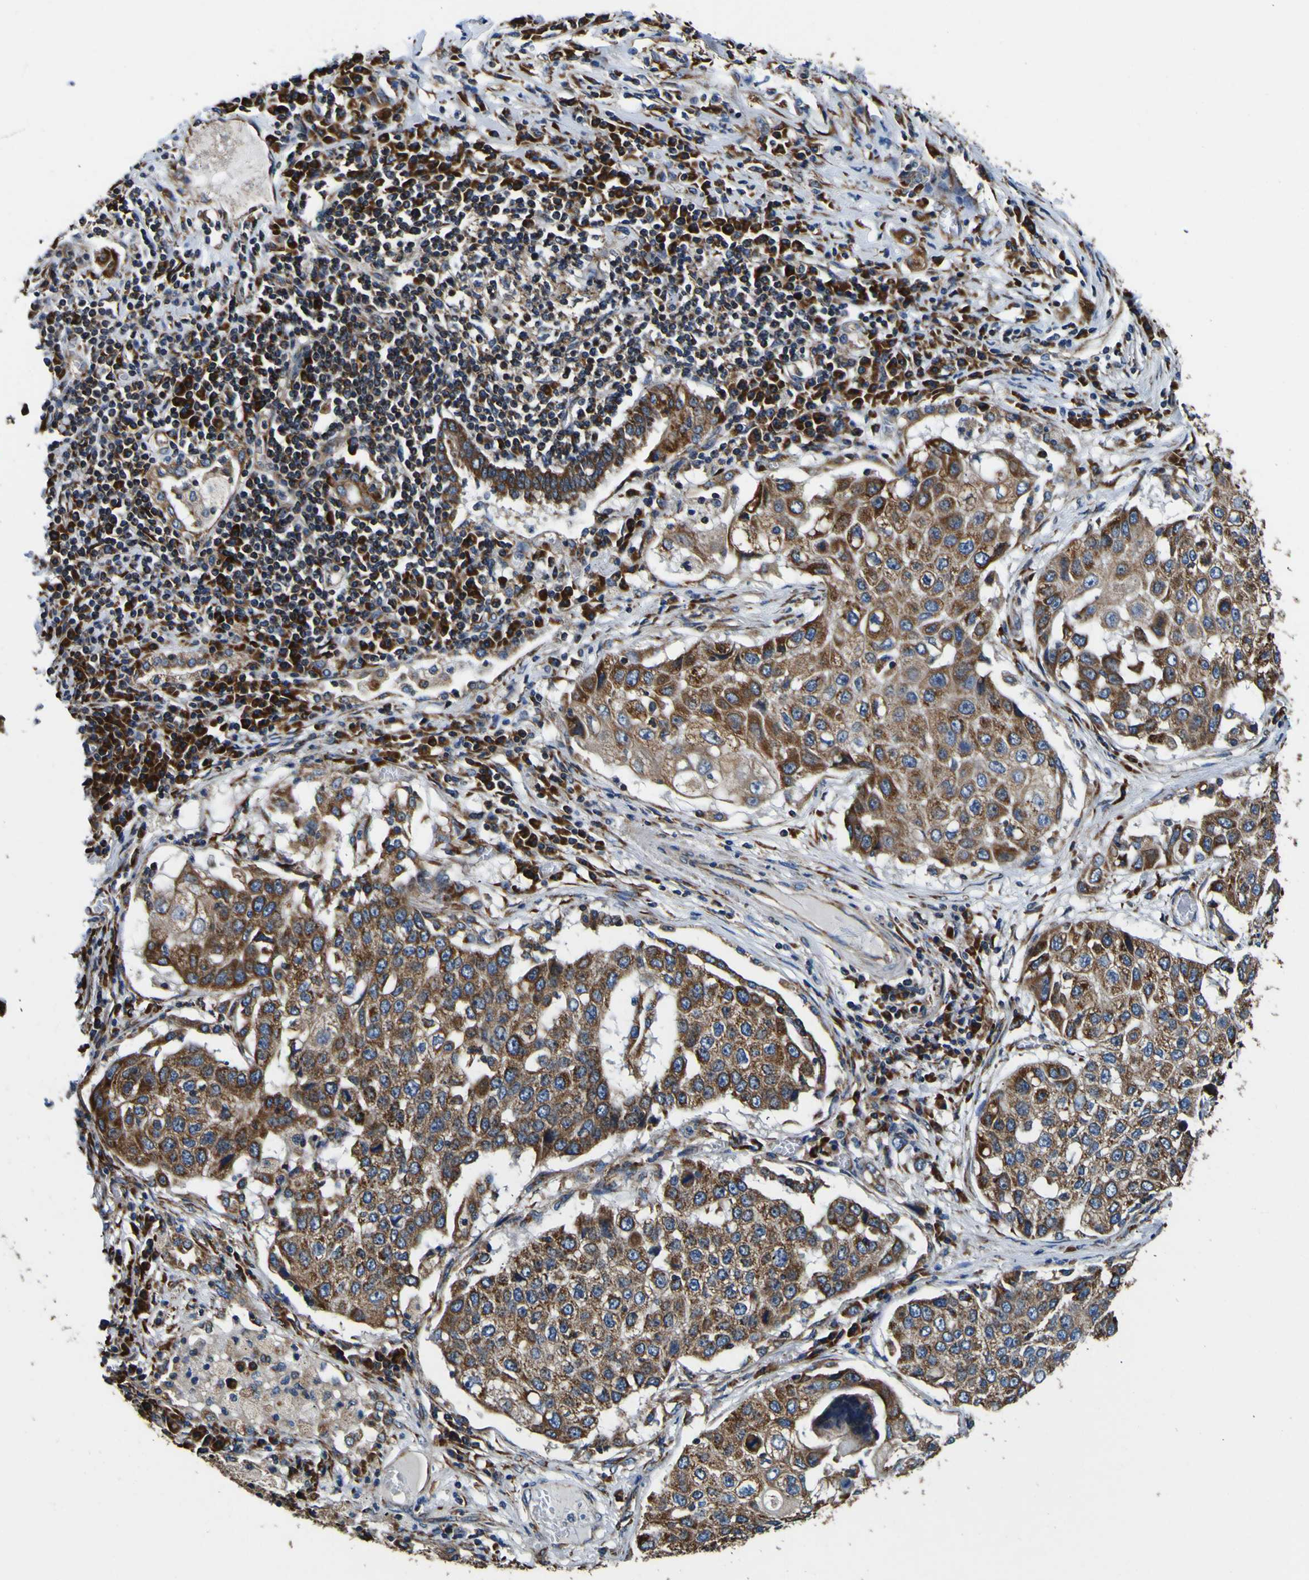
{"staining": {"intensity": "moderate", "quantity": ">75%", "location": "cytoplasmic/membranous"}, "tissue": "lung cancer", "cell_type": "Tumor cells", "image_type": "cancer", "snomed": [{"axis": "morphology", "description": "Squamous cell carcinoma, NOS"}, {"axis": "topography", "description": "Lung"}], "caption": "A medium amount of moderate cytoplasmic/membranous expression is seen in about >75% of tumor cells in squamous cell carcinoma (lung) tissue.", "gene": "INPP5A", "patient": {"sex": "male", "age": 71}}